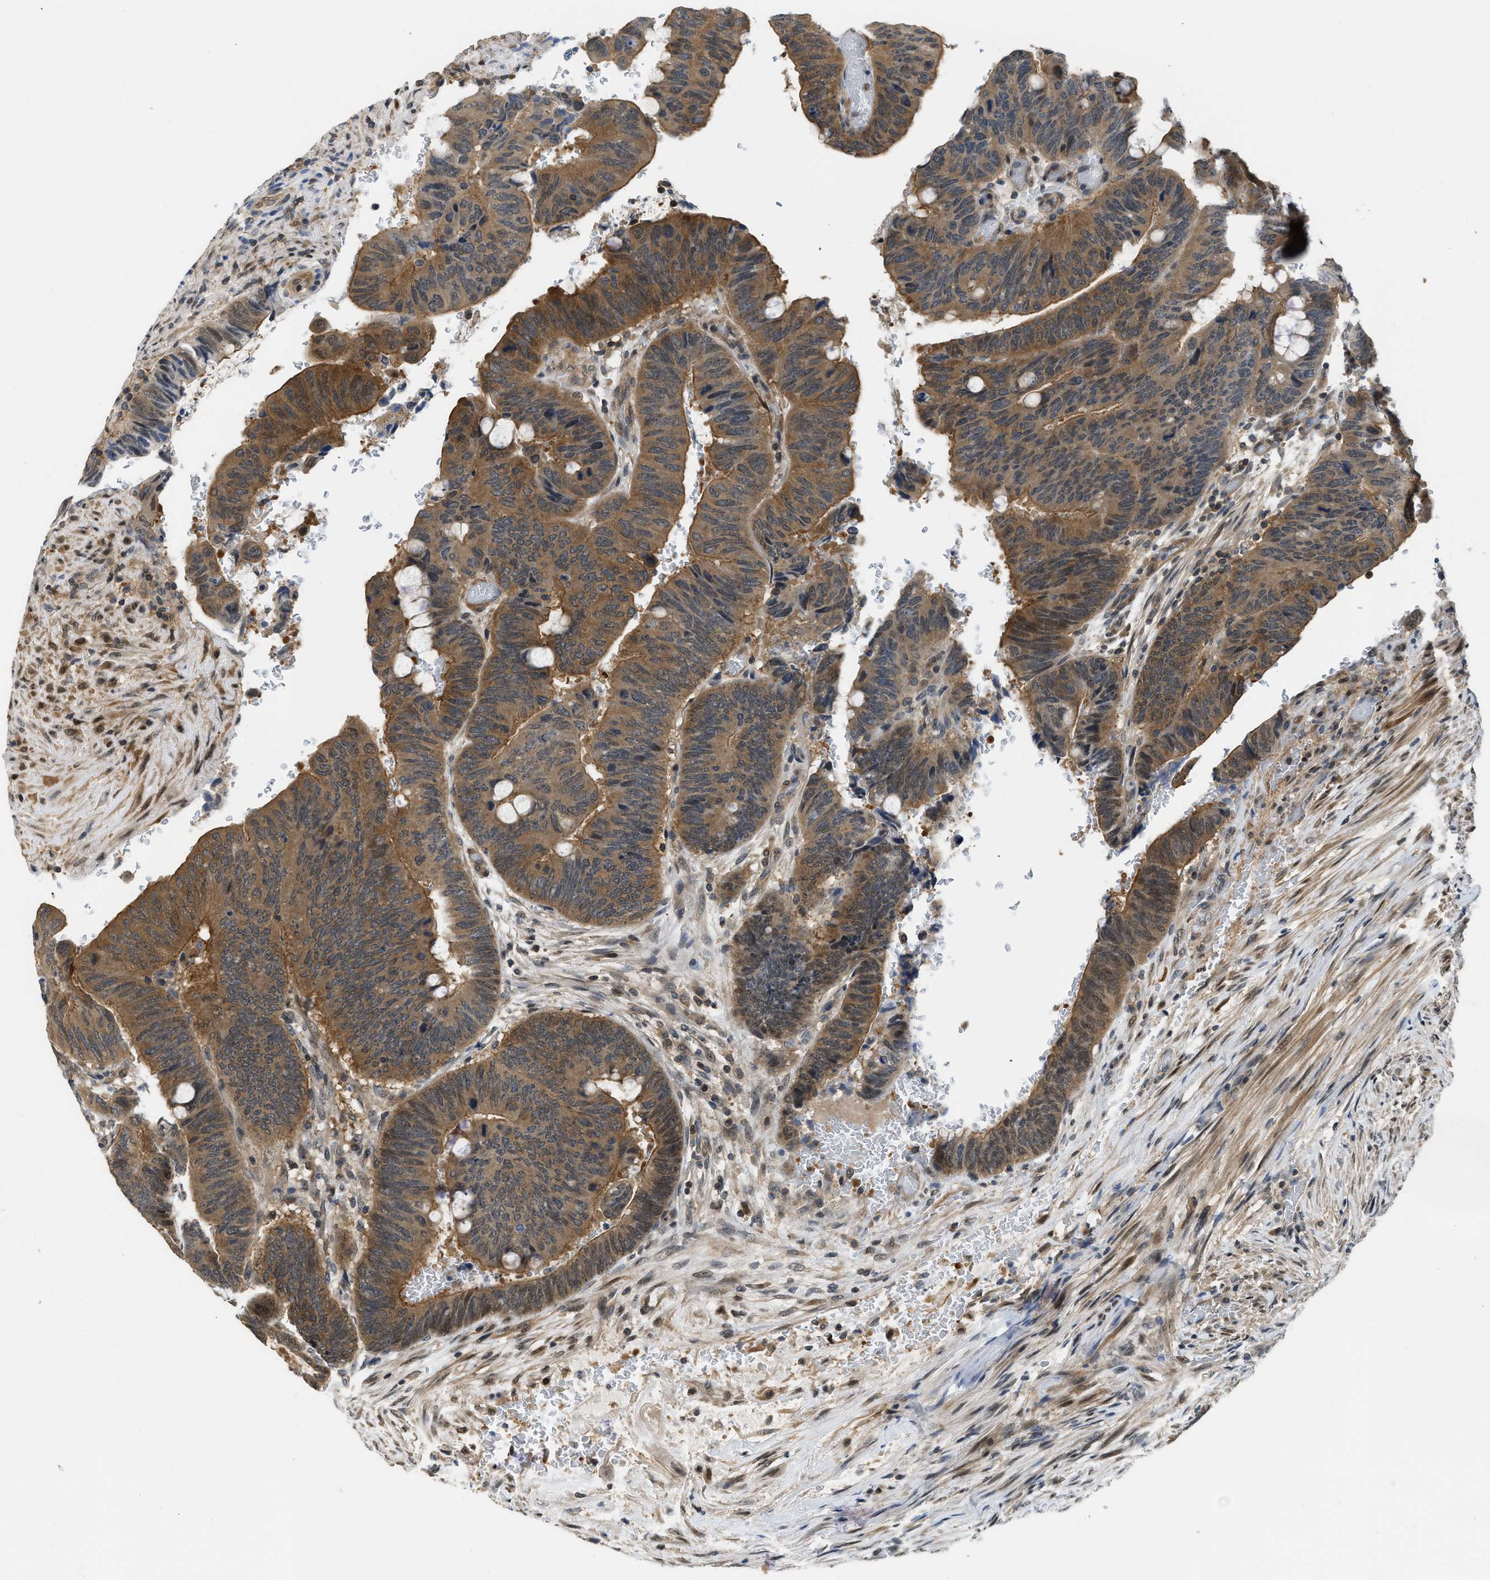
{"staining": {"intensity": "moderate", "quantity": ">75%", "location": "cytoplasmic/membranous"}, "tissue": "colorectal cancer", "cell_type": "Tumor cells", "image_type": "cancer", "snomed": [{"axis": "morphology", "description": "Normal tissue, NOS"}, {"axis": "morphology", "description": "Adenocarcinoma, NOS"}, {"axis": "topography", "description": "Rectum"}], "caption": "Human colorectal cancer (adenocarcinoma) stained for a protein (brown) shows moderate cytoplasmic/membranous positive staining in about >75% of tumor cells.", "gene": "TES", "patient": {"sex": "male", "age": 92}}